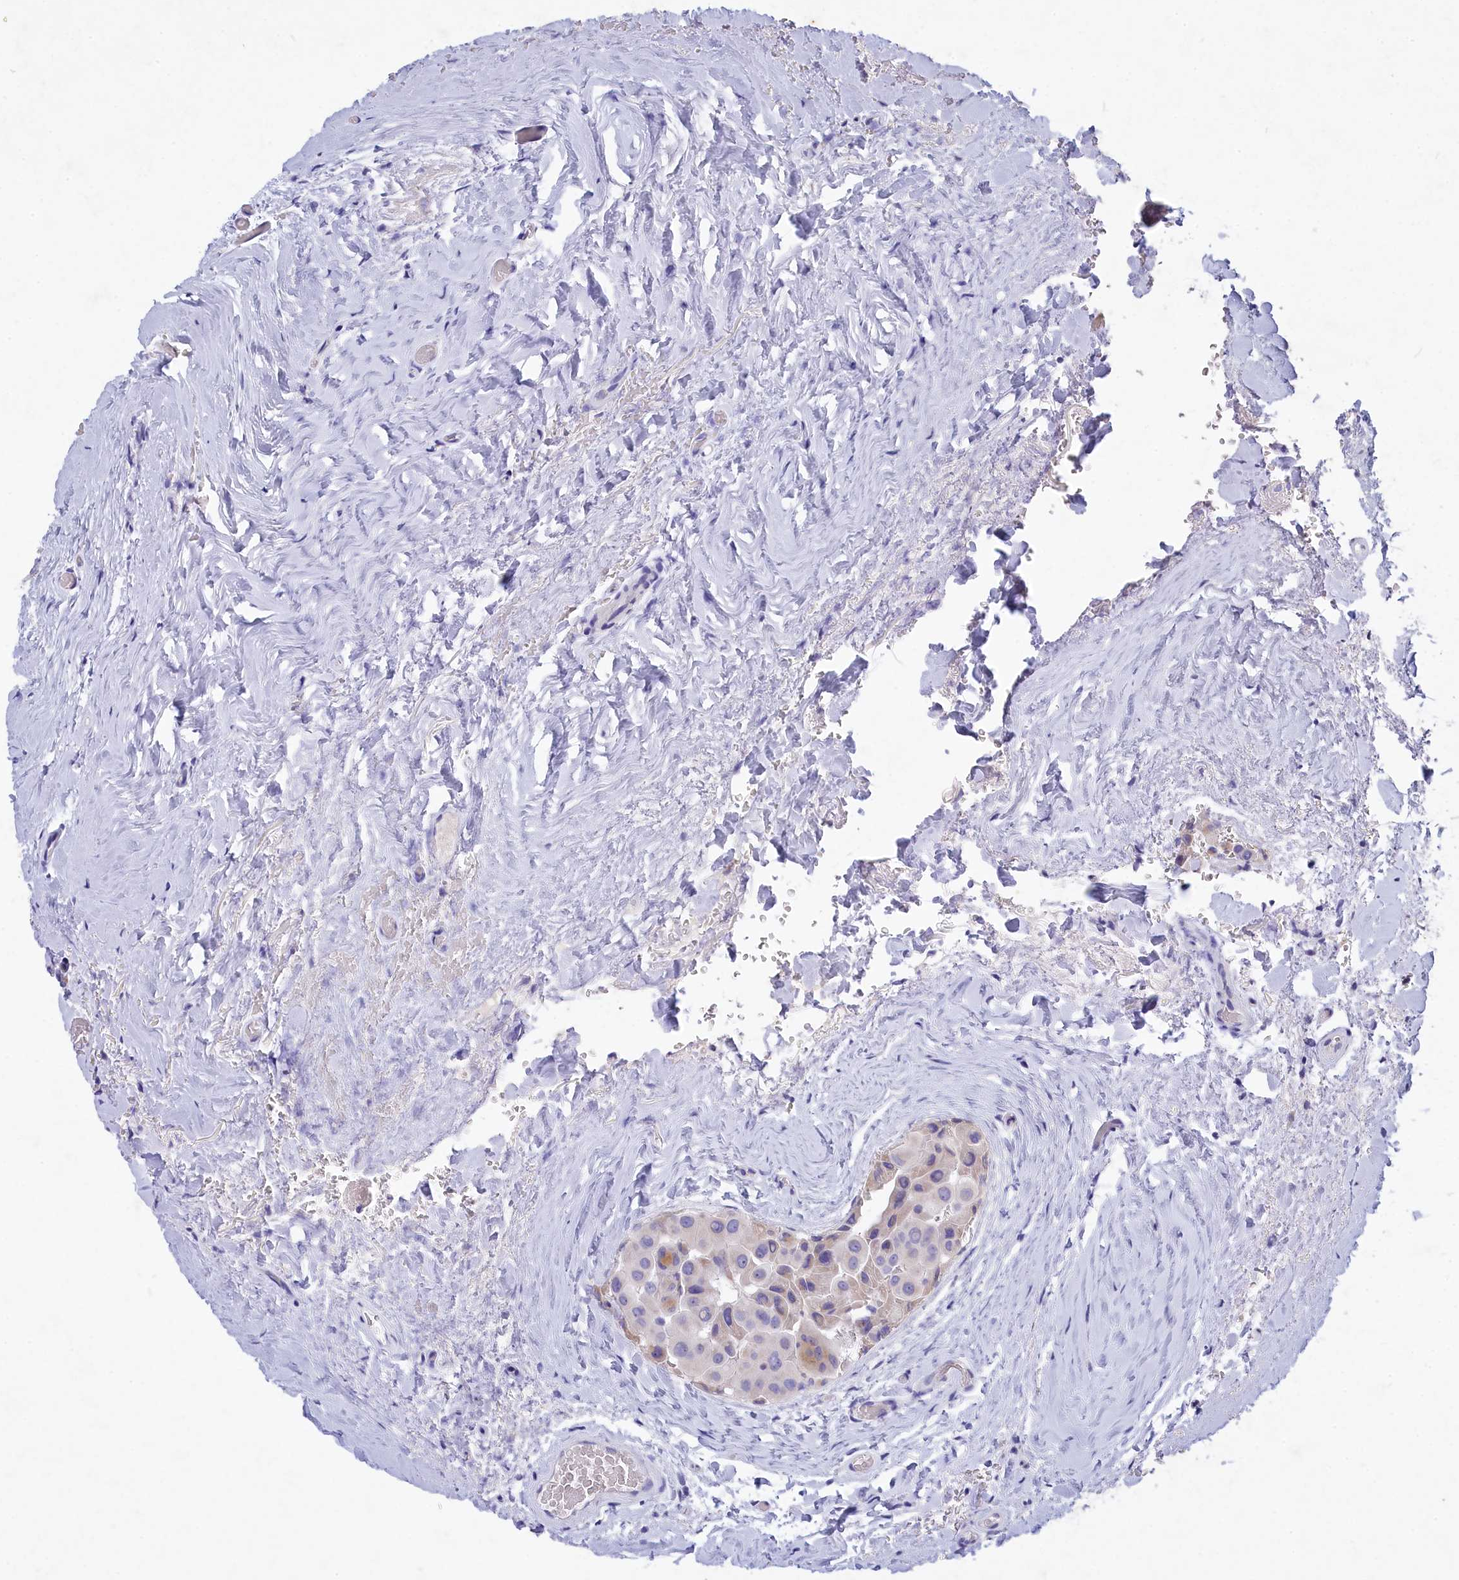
{"staining": {"intensity": "negative", "quantity": "none", "location": "none"}, "tissue": "thyroid cancer", "cell_type": "Tumor cells", "image_type": "cancer", "snomed": [{"axis": "morphology", "description": "Papillary adenocarcinoma, NOS"}, {"axis": "topography", "description": "Thyroid gland"}], "caption": "High power microscopy image of an IHC histopathology image of thyroid cancer (papillary adenocarcinoma), revealing no significant staining in tumor cells. Brightfield microscopy of IHC stained with DAB (brown) and hematoxylin (blue), captured at high magnification.", "gene": "DEFB119", "patient": {"sex": "male", "age": 33}}